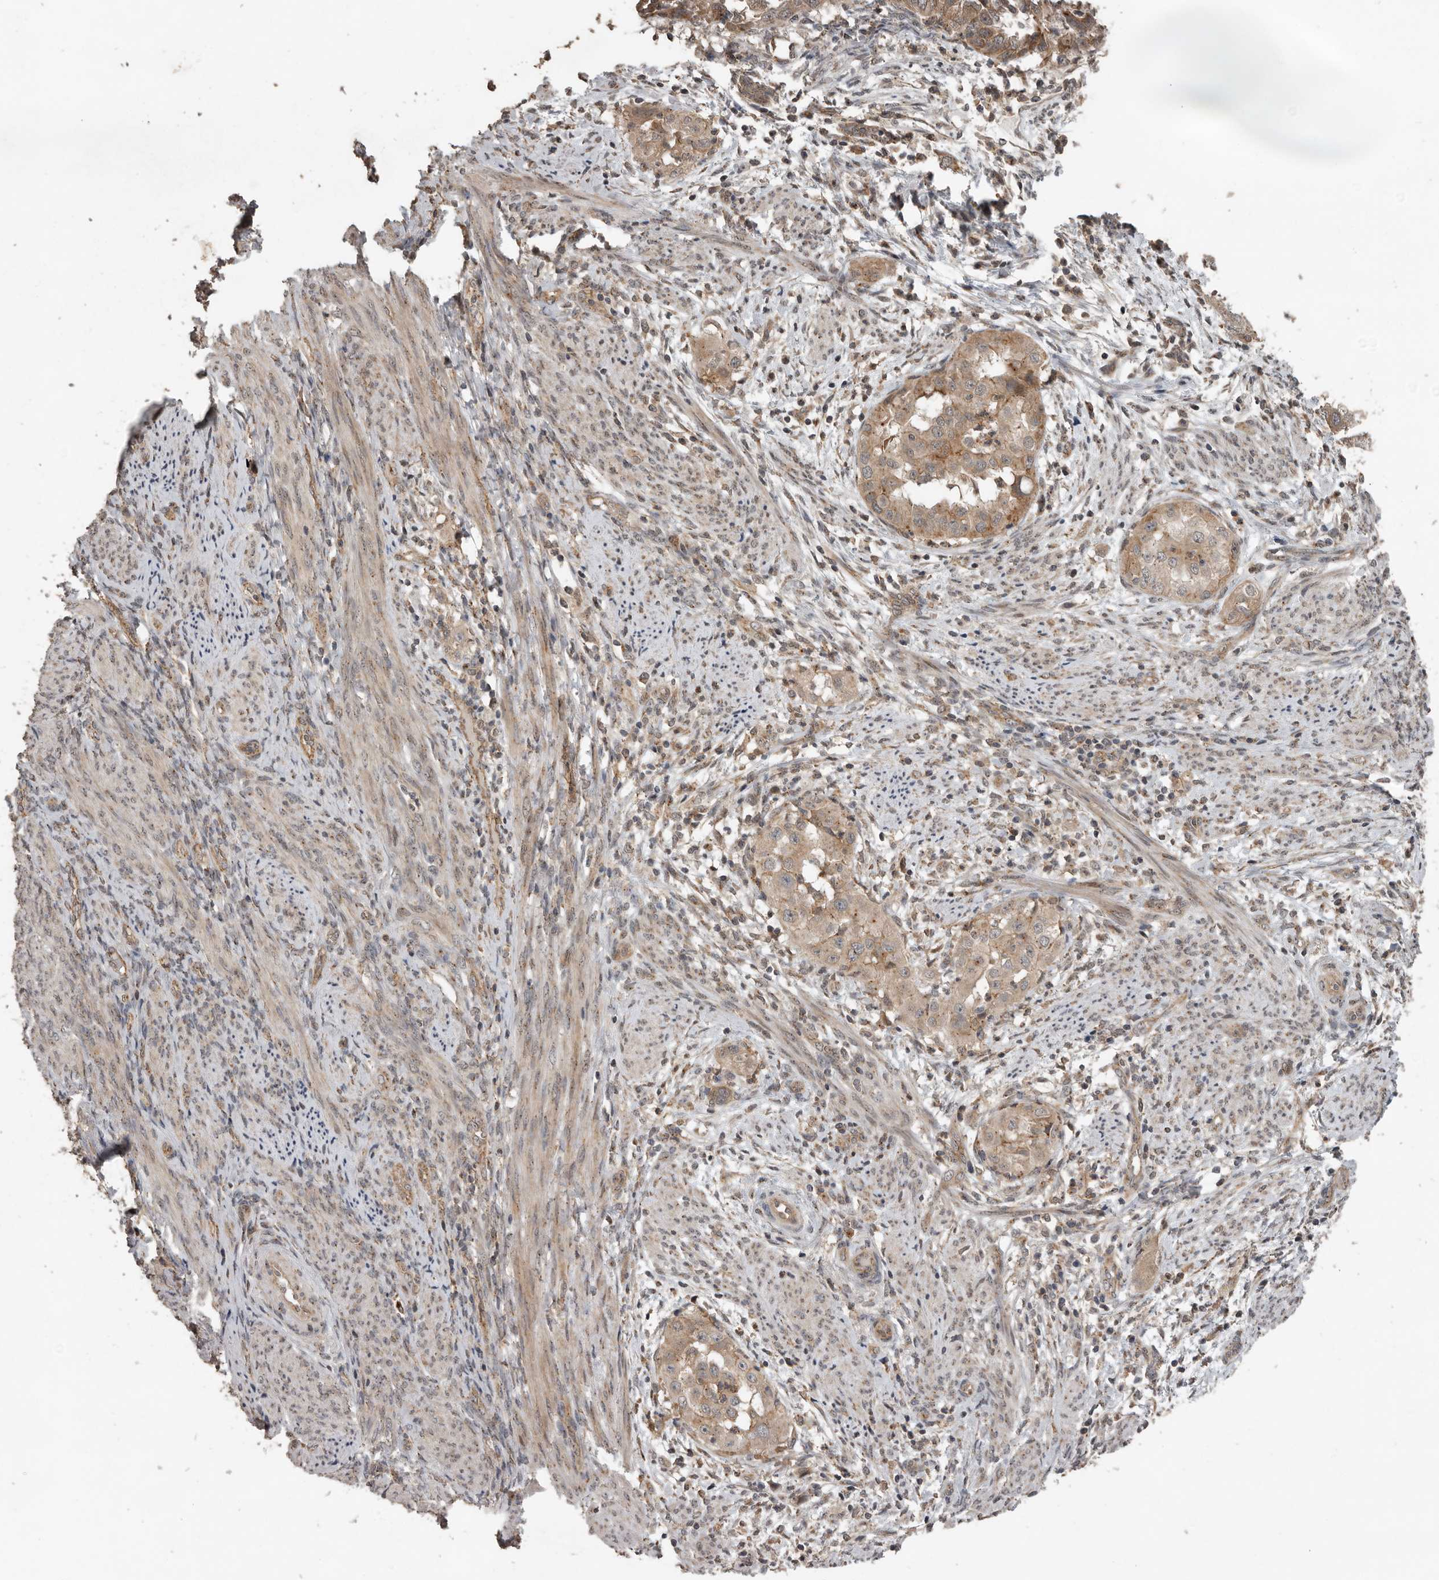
{"staining": {"intensity": "moderate", "quantity": ">75%", "location": "cytoplasmic/membranous"}, "tissue": "endometrial cancer", "cell_type": "Tumor cells", "image_type": "cancer", "snomed": [{"axis": "morphology", "description": "Adenocarcinoma, NOS"}, {"axis": "topography", "description": "Endometrium"}], "caption": "Immunohistochemical staining of endometrial cancer exhibits moderate cytoplasmic/membranous protein positivity in approximately >75% of tumor cells.", "gene": "CEP350", "patient": {"sex": "female", "age": 85}}